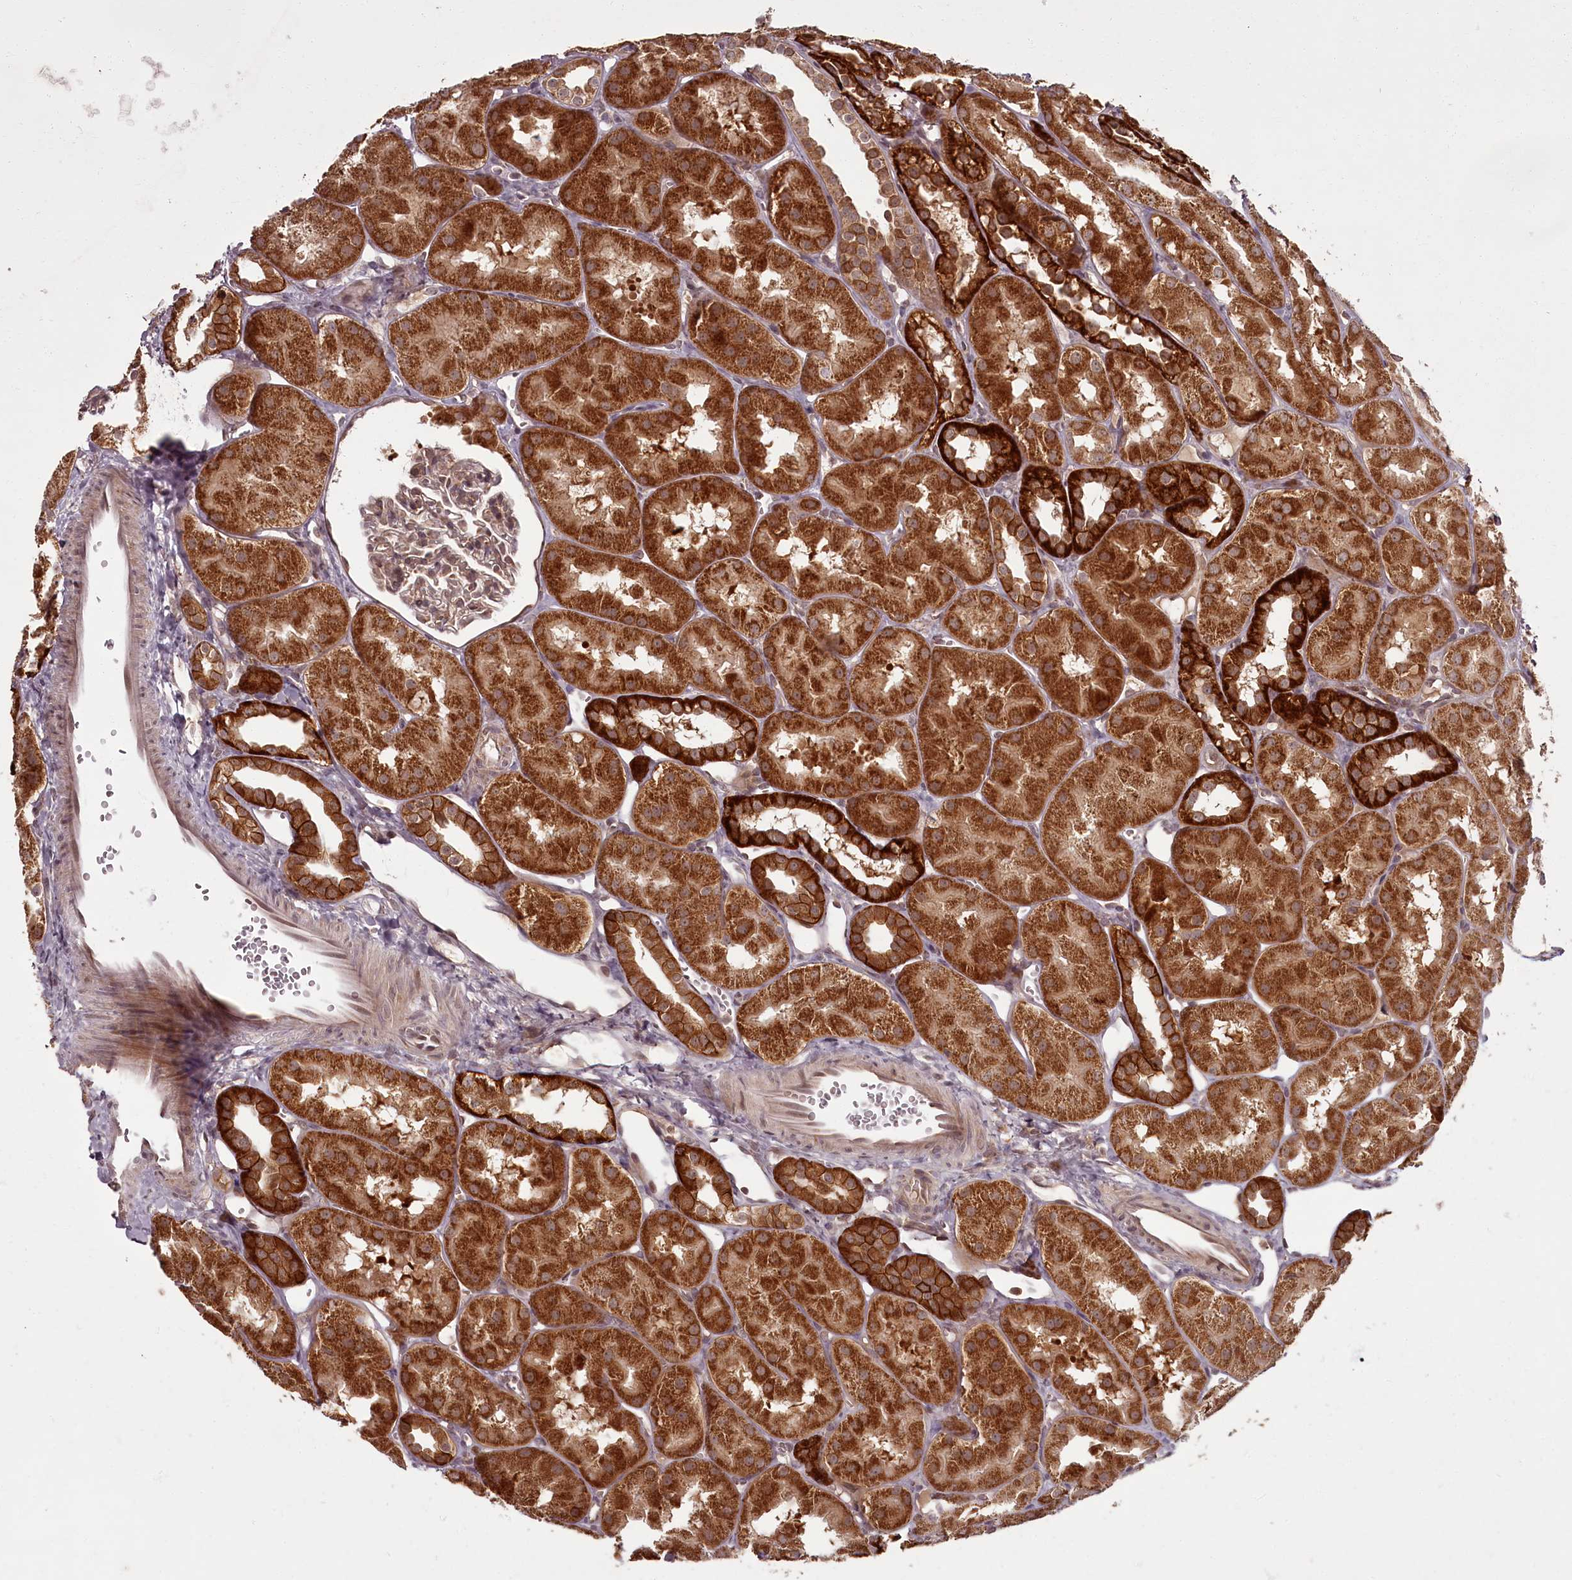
{"staining": {"intensity": "weak", "quantity": ">75%", "location": "cytoplasmic/membranous"}, "tissue": "kidney", "cell_type": "Cells in glomeruli", "image_type": "normal", "snomed": [{"axis": "morphology", "description": "Normal tissue, NOS"}, {"axis": "topography", "description": "Kidney"}, {"axis": "topography", "description": "Urinary bladder"}], "caption": "This photomicrograph shows immunohistochemistry staining of normal kidney, with low weak cytoplasmic/membranous staining in about >75% of cells in glomeruli.", "gene": "PCBP2", "patient": {"sex": "male", "age": 16}}